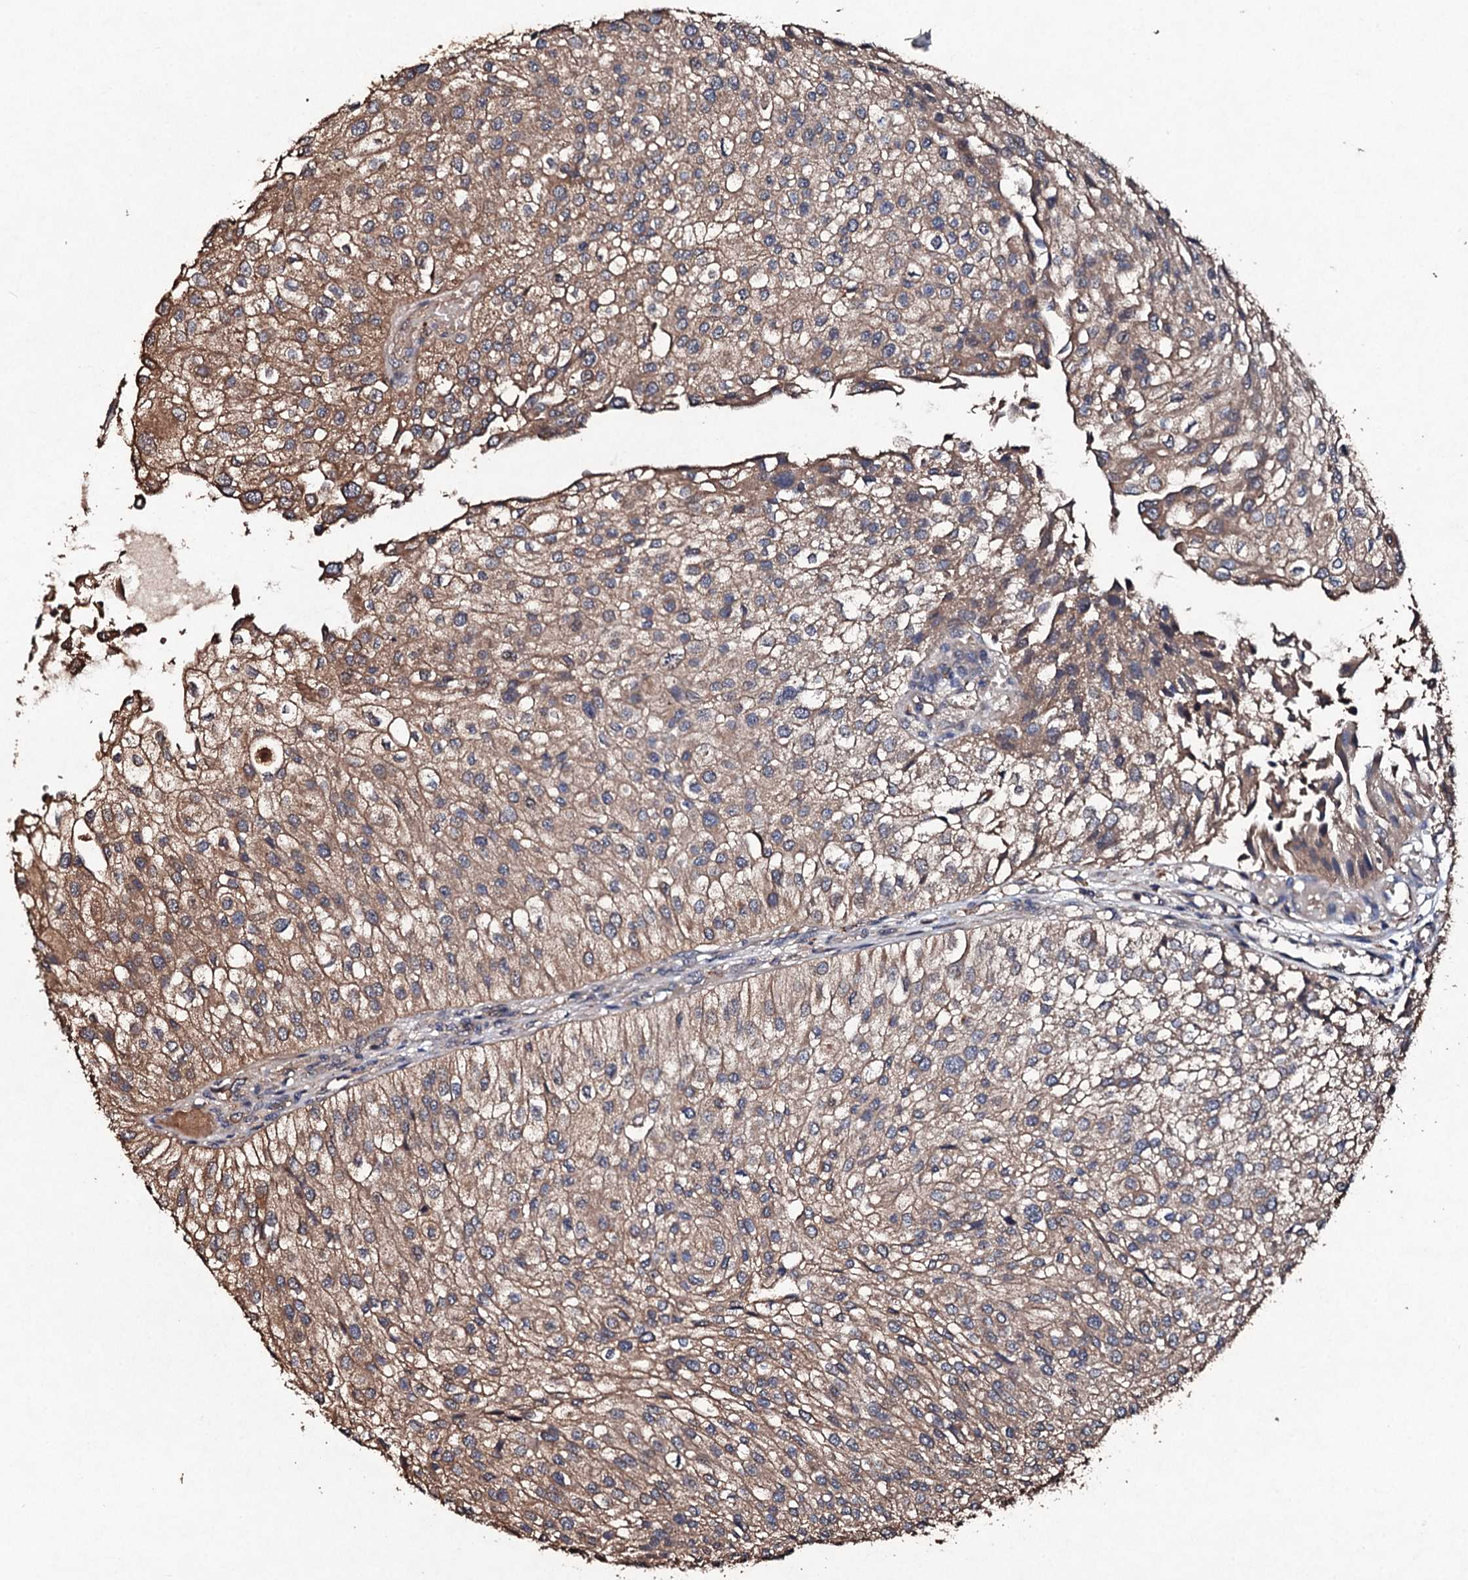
{"staining": {"intensity": "moderate", "quantity": ">75%", "location": "cytoplasmic/membranous"}, "tissue": "urothelial cancer", "cell_type": "Tumor cells", "image_type": "cancer", "snomed": [{"axis": "morphology", "description": "Urothelial carcinoma, Low grade"}, {"axis": "topography", "description": "Urinary bladder"}], "caption": "Immunohistochemistry (IHC) (DAB) staining of urothelial carcinoma (low-grade) reveals moderate cytoplasmic/membranous protein staining in about >75% of tumor cells. (brown staining indicates protein expression, while blue staining denotes nuclei).", "gene": "KERA", "patient": {"sex": "female", "age": 89}}